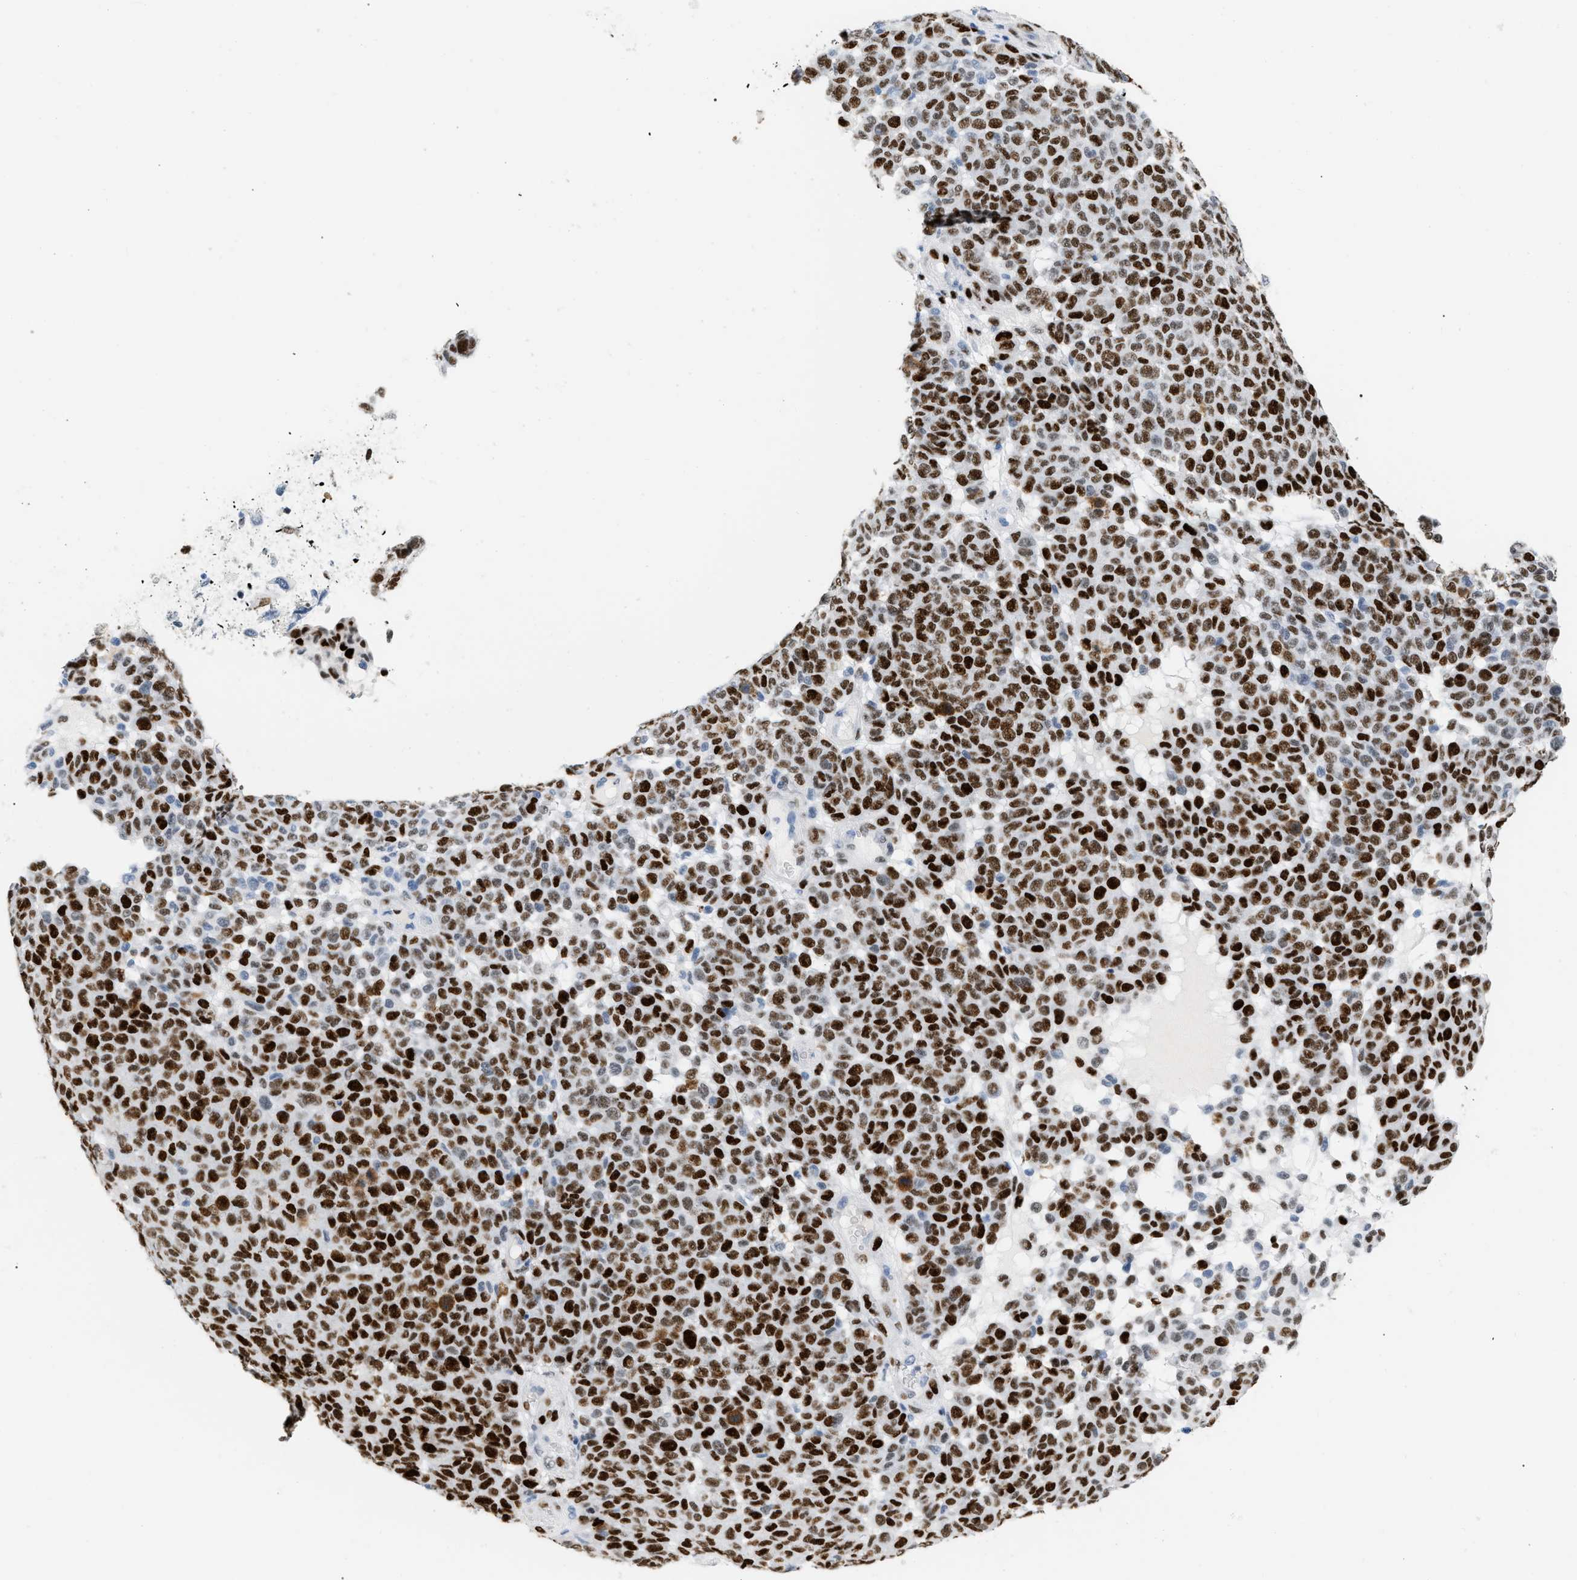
{"staining": {"intensity": "strong", "quantity": ">75%", "location": "nuclear"}, "tissue": "melanoma", "cell_type": "Tumor cells", "image_type": "cancer", "snomed": [{"axis": "morphology", "description": "Malignant melanoma, NOS"}, {"axis": "topography", "description": "Skin"}], "caption": "IHC micrograph of neoplastic tissue: human malignant melanoma stained using immunohistochemistry displays high levels of strong protein expression localized specifically in the nuclear of tumor cells, appearing as a nuclear brown color.", "gene": "MCM7", "patient": {"sex": "male", "age": 59}}